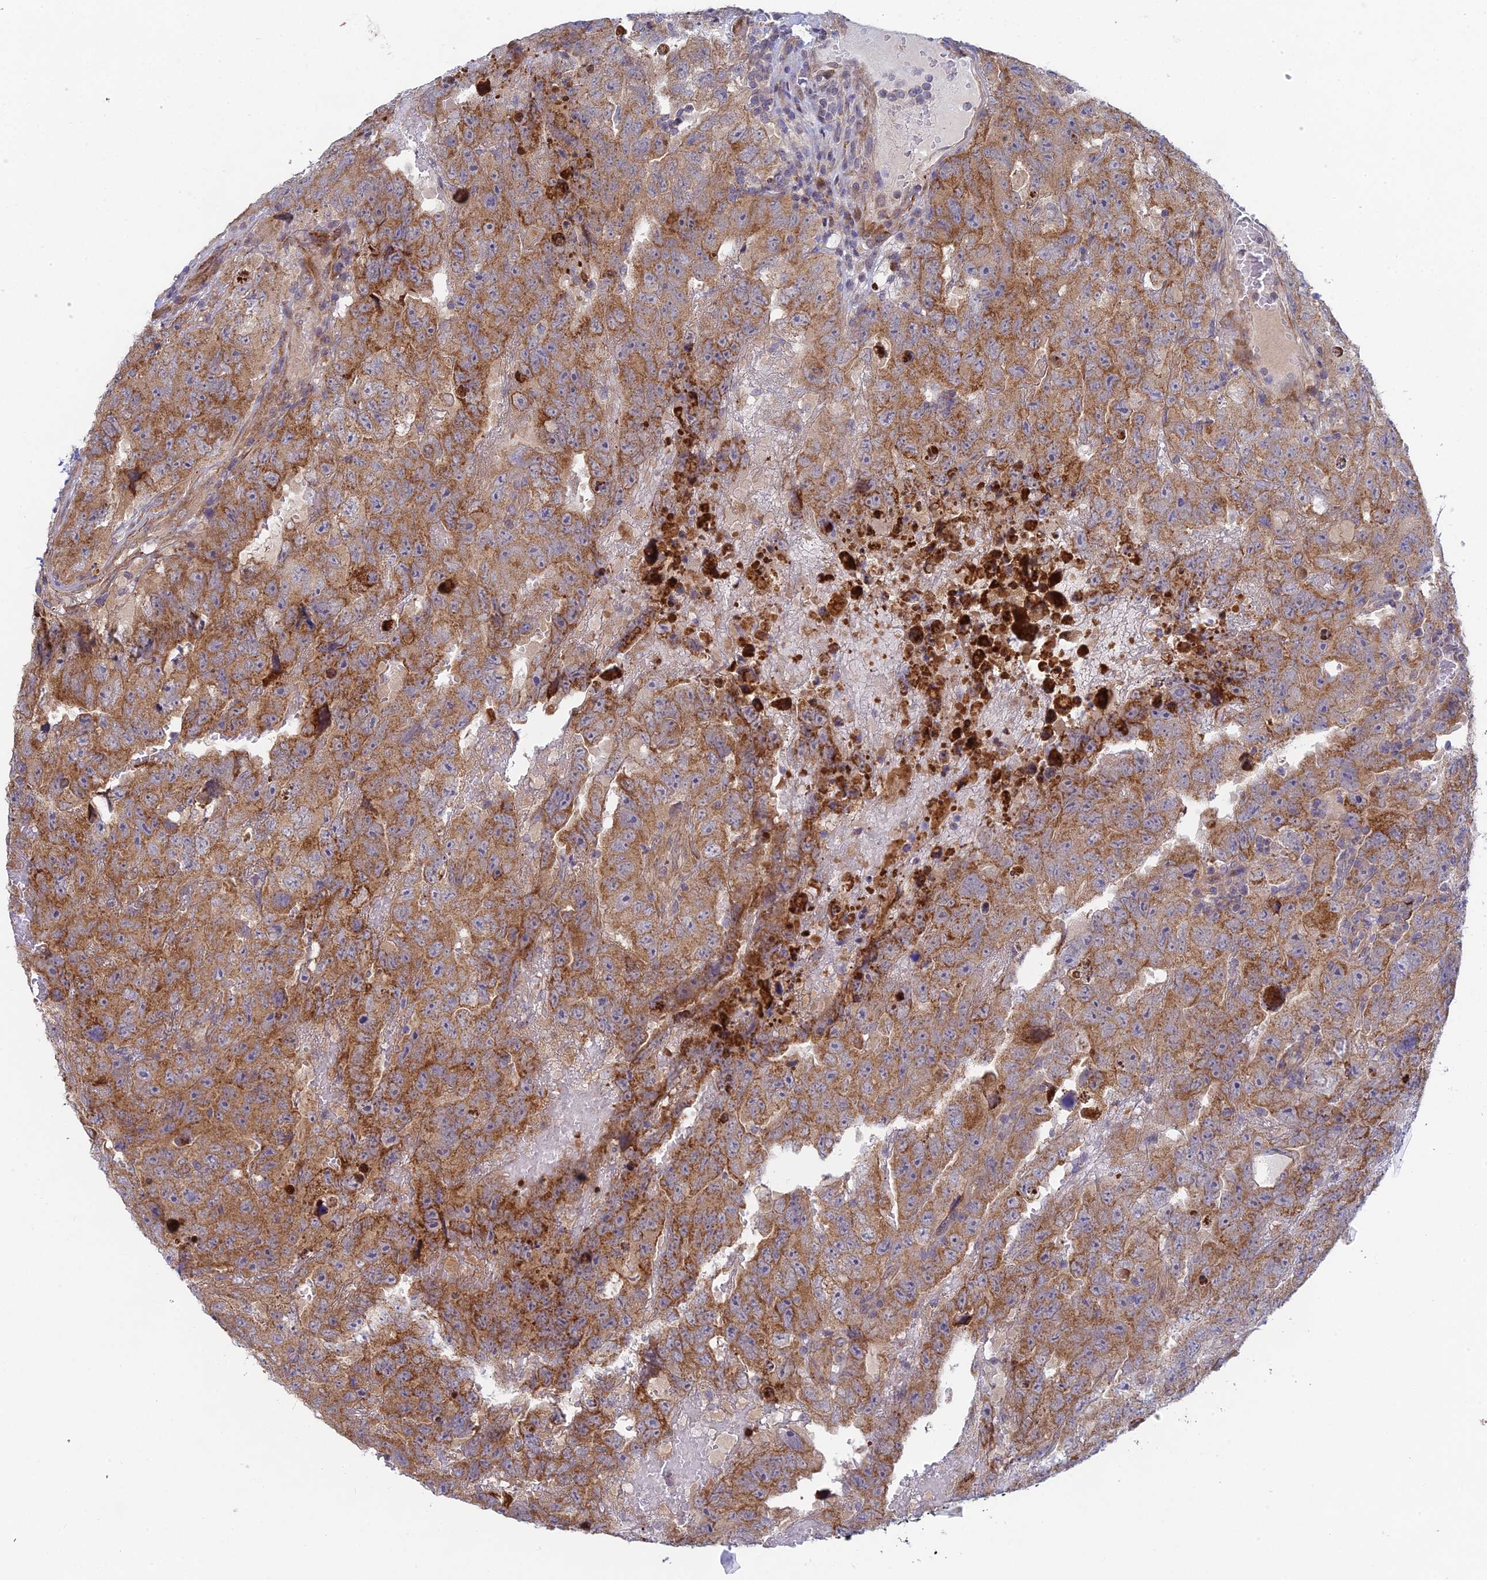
{"staining": {"intensity": "moderate", "quantity": ">75%", "location": "cytoplasmic/membranous"}, "tissue": "testis cancer", "cell_type": "Tumor cells", "image_type": "cancer", "snomed": [{"axis": "morphology", "description": "Carcinoma, Embryonal, NOS"}, {"axis": "topography", "description": "Testis"}], "caption": "High-power microscopy captured an immunohistochemistry (IHC) micrograph of testis cancer (embryonal carcinoma), revealing moderate cytoplasmic/membranous staining in about >75% of tumor cells.", "gene": "INCA1", "patient": {"sex": "male", "age": 45}}